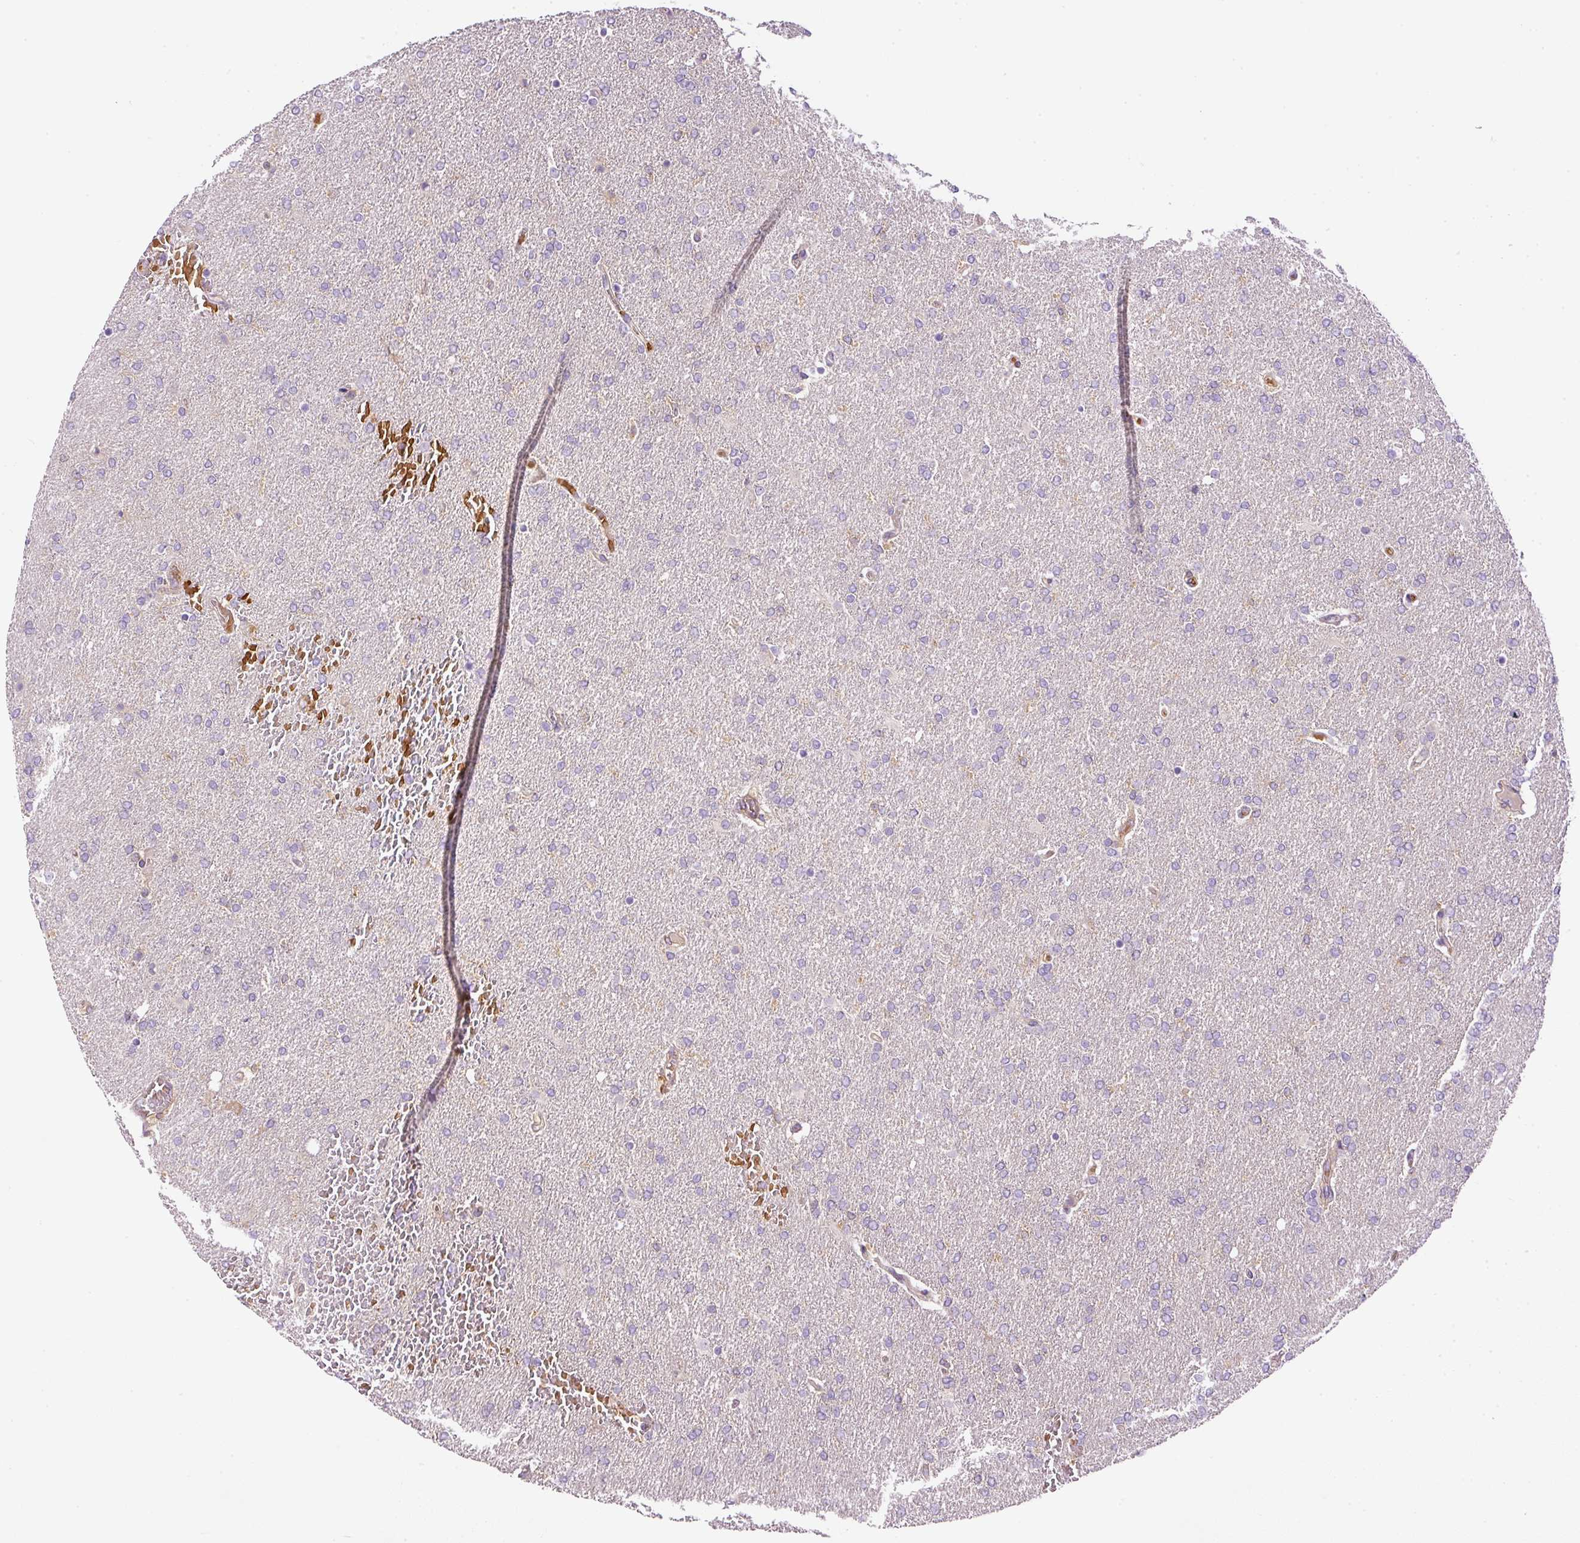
{"staining": {"intensity": "negative", "quantity": "none", "location": "none"}, "tissue": "glioma", "cell_type": "Tumor cells", "image_type": "cancer", "snomed": [{"axis": "morphology", "description": "Glioma, malignant, High grade"}, {"axis": "topography", "description": "Brain"}], "caption": "Tumor cells are negative for protein expression in human malignant glioma (high-grade).", "gene": "TBC1D2B", "patient": {"sex": "male", "age": 72}}